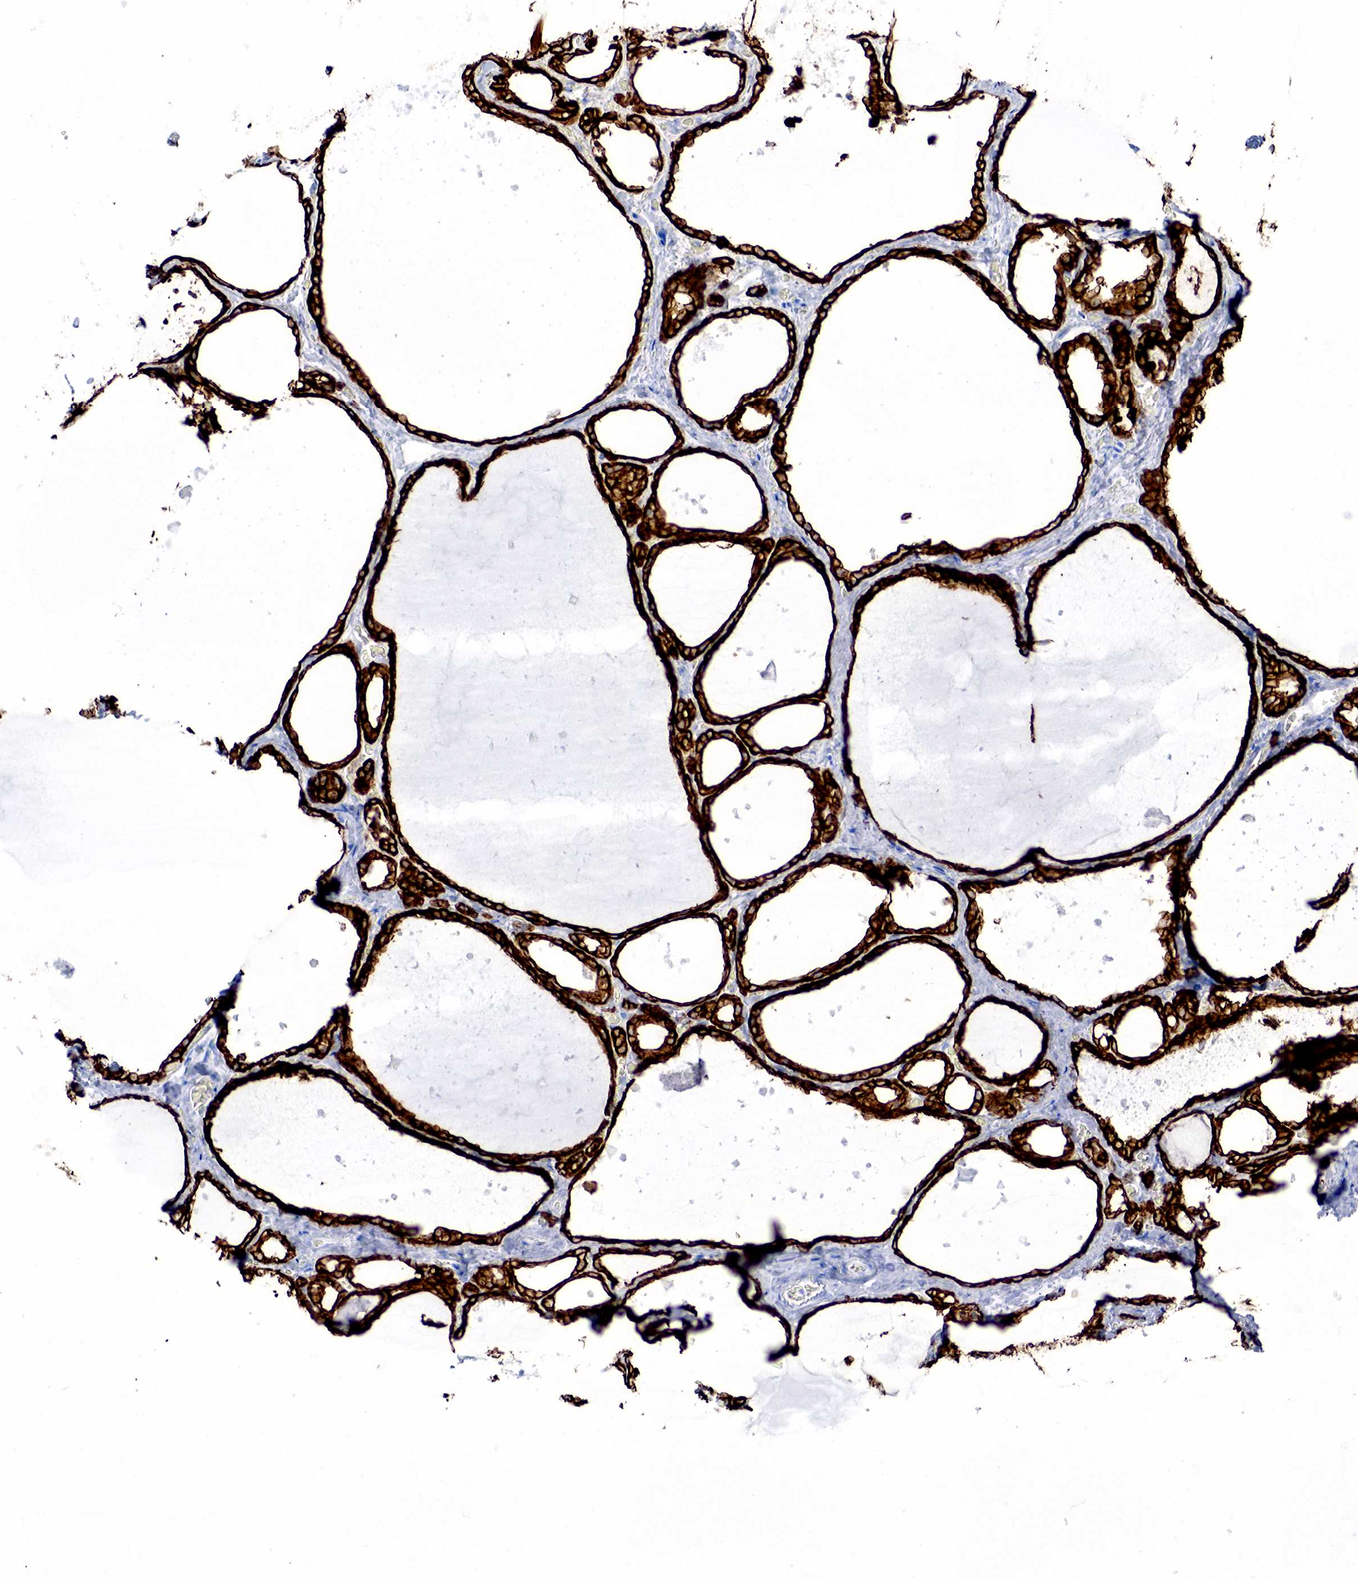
{"staining": {"intensity": "strong", "quantity": ">75%", "location": "cytoplasmic/membranous"}, "tissue": "thyroid gland", "cell_type": "Glandular cells", "image_type": "normal", "snomed": [{"axis": "morphology", "description": "Normal tissue, NOS"}, {"axis": "topography", "description": "Thyroid gland"}], "caption": "Immunohistochemistry staining of unremarkable thyroid gland, which exhibits high levels of strong cytoplasmic/membranous expression in about >75% of glandular cells indicating strong cytoplasmic/membranous protein expression. The staining was performed using DAB (3,3'-diaminobenzidine) (brown) for protein detection and nuclei were counterstained in hematoxylin (blue).", "gene": "KRT18", "patient": {"sex": "male", "age": 76}}